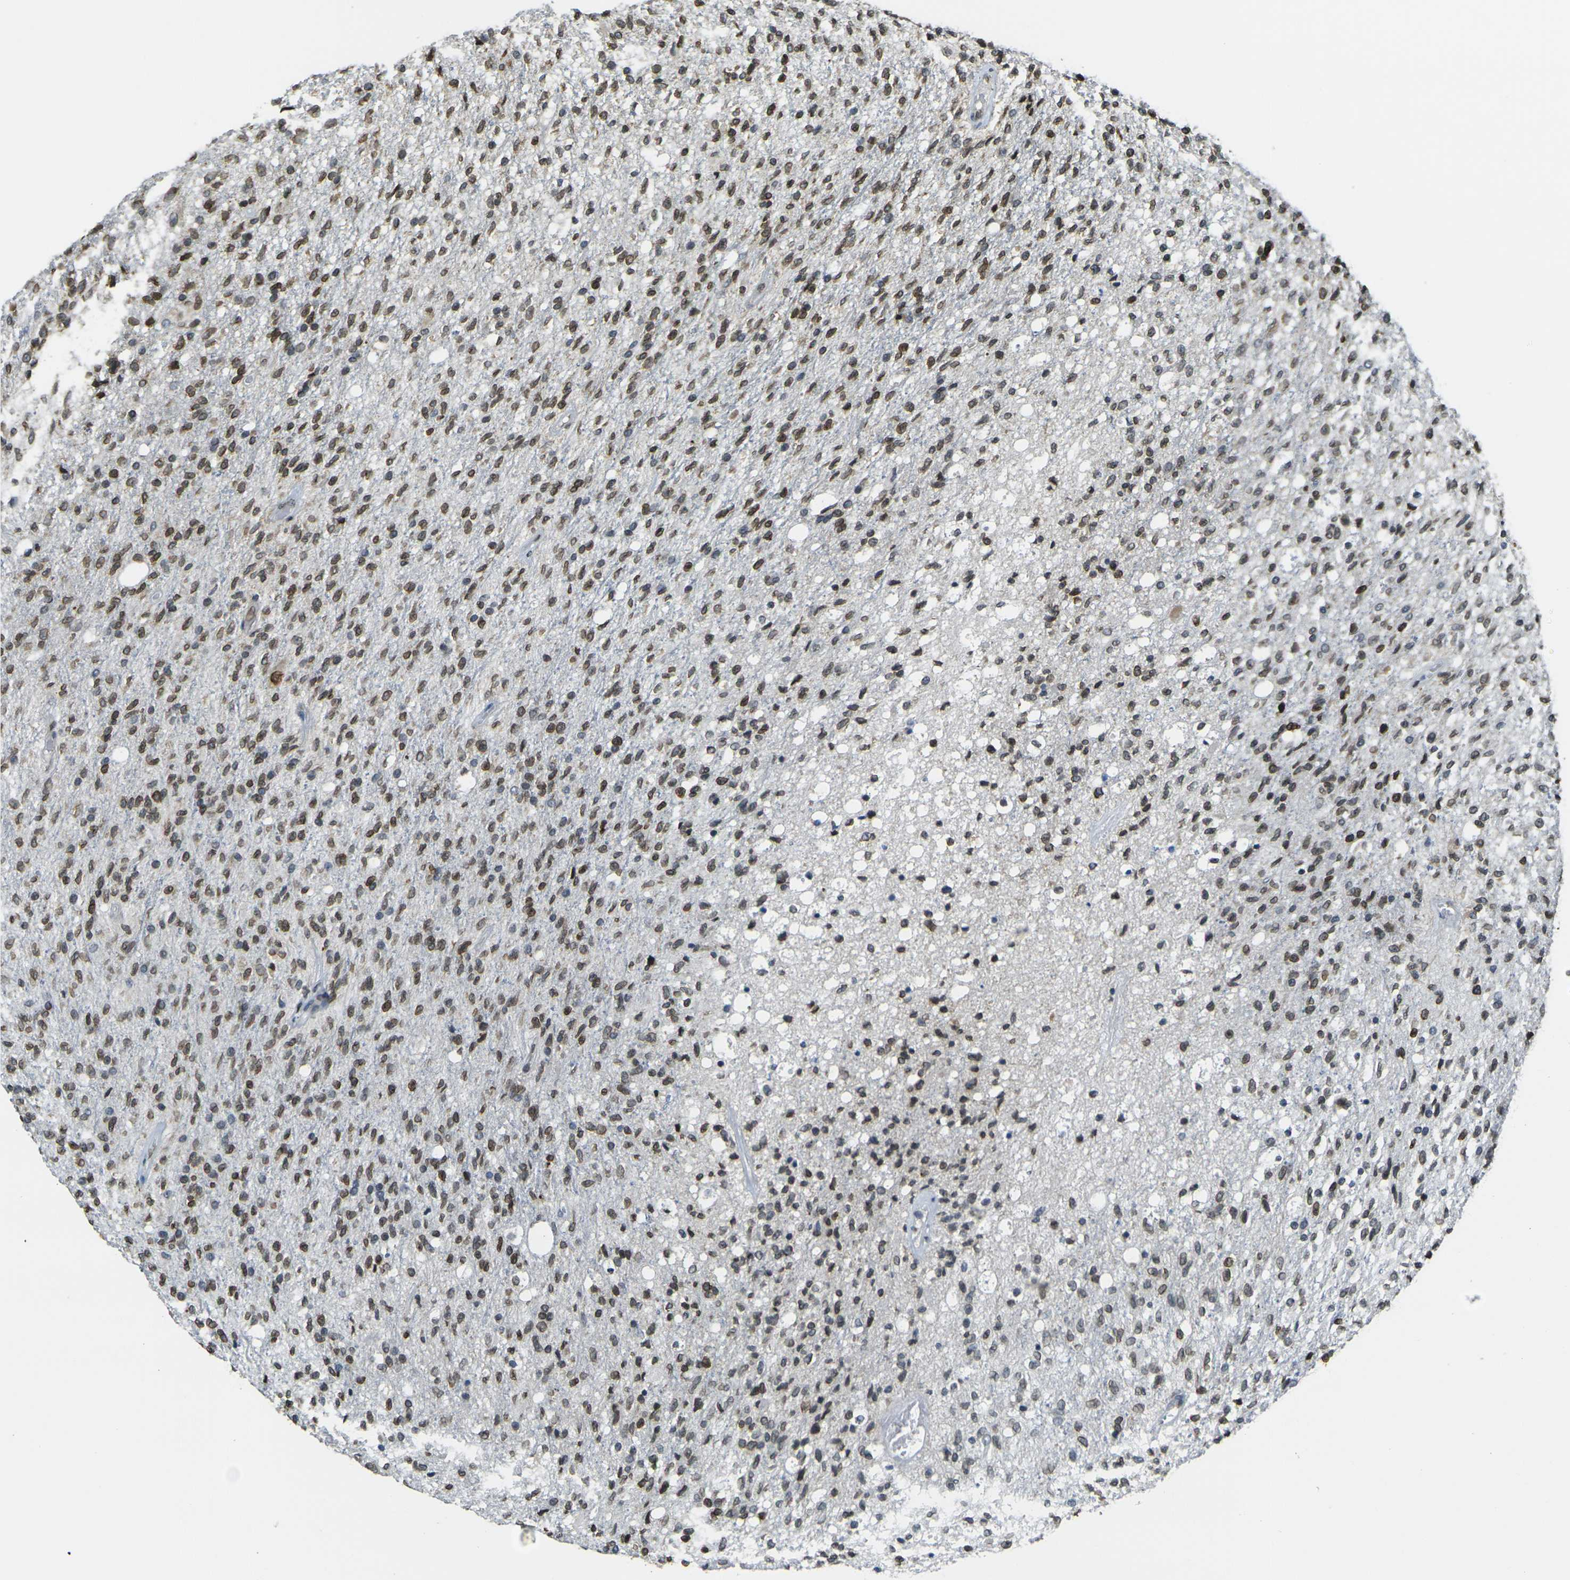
{"staining": {"intensity": "moderate", "quantity": ">75%", "location": "cytoplasmic/membranous,nuclear"}, "tissue": "glioma", "cell_type": "Tumor cells", "image_type": "cancer", "snomed": [{"axis": "morphology", "description": "Normal tissue, NOS"}, {"axis": "morphology", "description": "Glioma, malignant, High grade"}, {"axis": "topography", "description": "Cerebral cortex"}], "caption": "Human glioma stained for a protein (brown) exhibits moderate cytoplasmic/membranous and nuclear positive staining in approximately >75% of tumor cells.", "gene": "BRDT", "patient": {"sex": "male", "age": 77}}